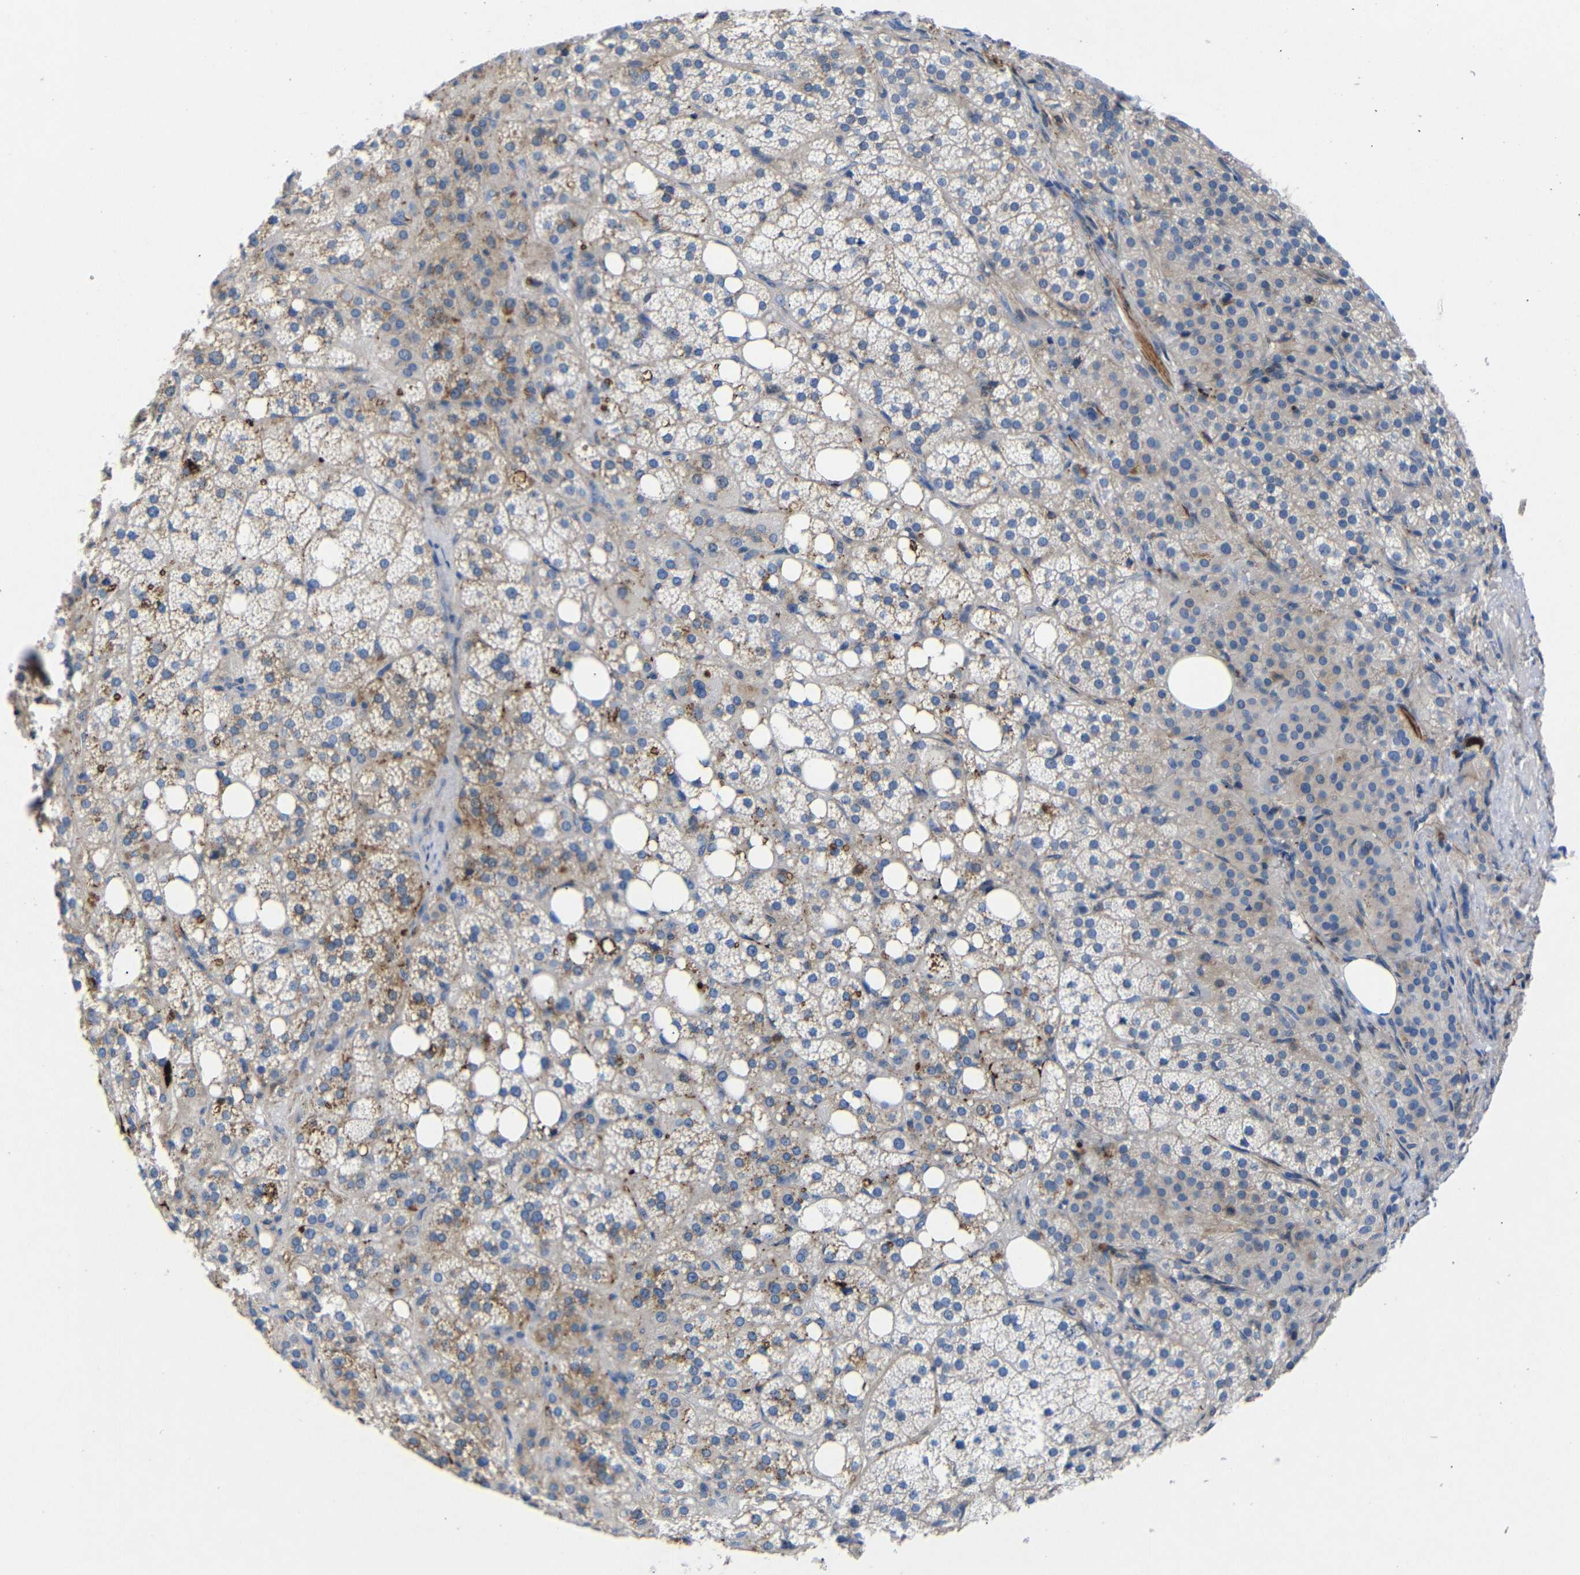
{"staining": {"intensity": "weak", "quantity": "25%-75%", "location": "cytoplasmic/membranous"}, "tissue": "adrenal gland", "cell_type": "Glandular cells", "image_type": "normal", "snomed": [{"axis": "morphology", "description": "Normal tissue, NOS"}, {"axis": "topography", "description": "Adrenal gland"}], "caption": "Protein expression by IHC exhibits weak cytoplasmic/membranous positivity in approximately 25%-75% of glandular cells in normal adrenal gland.", "gene": "SDCBP", "patient": {"sex": "female", "age": 59}}